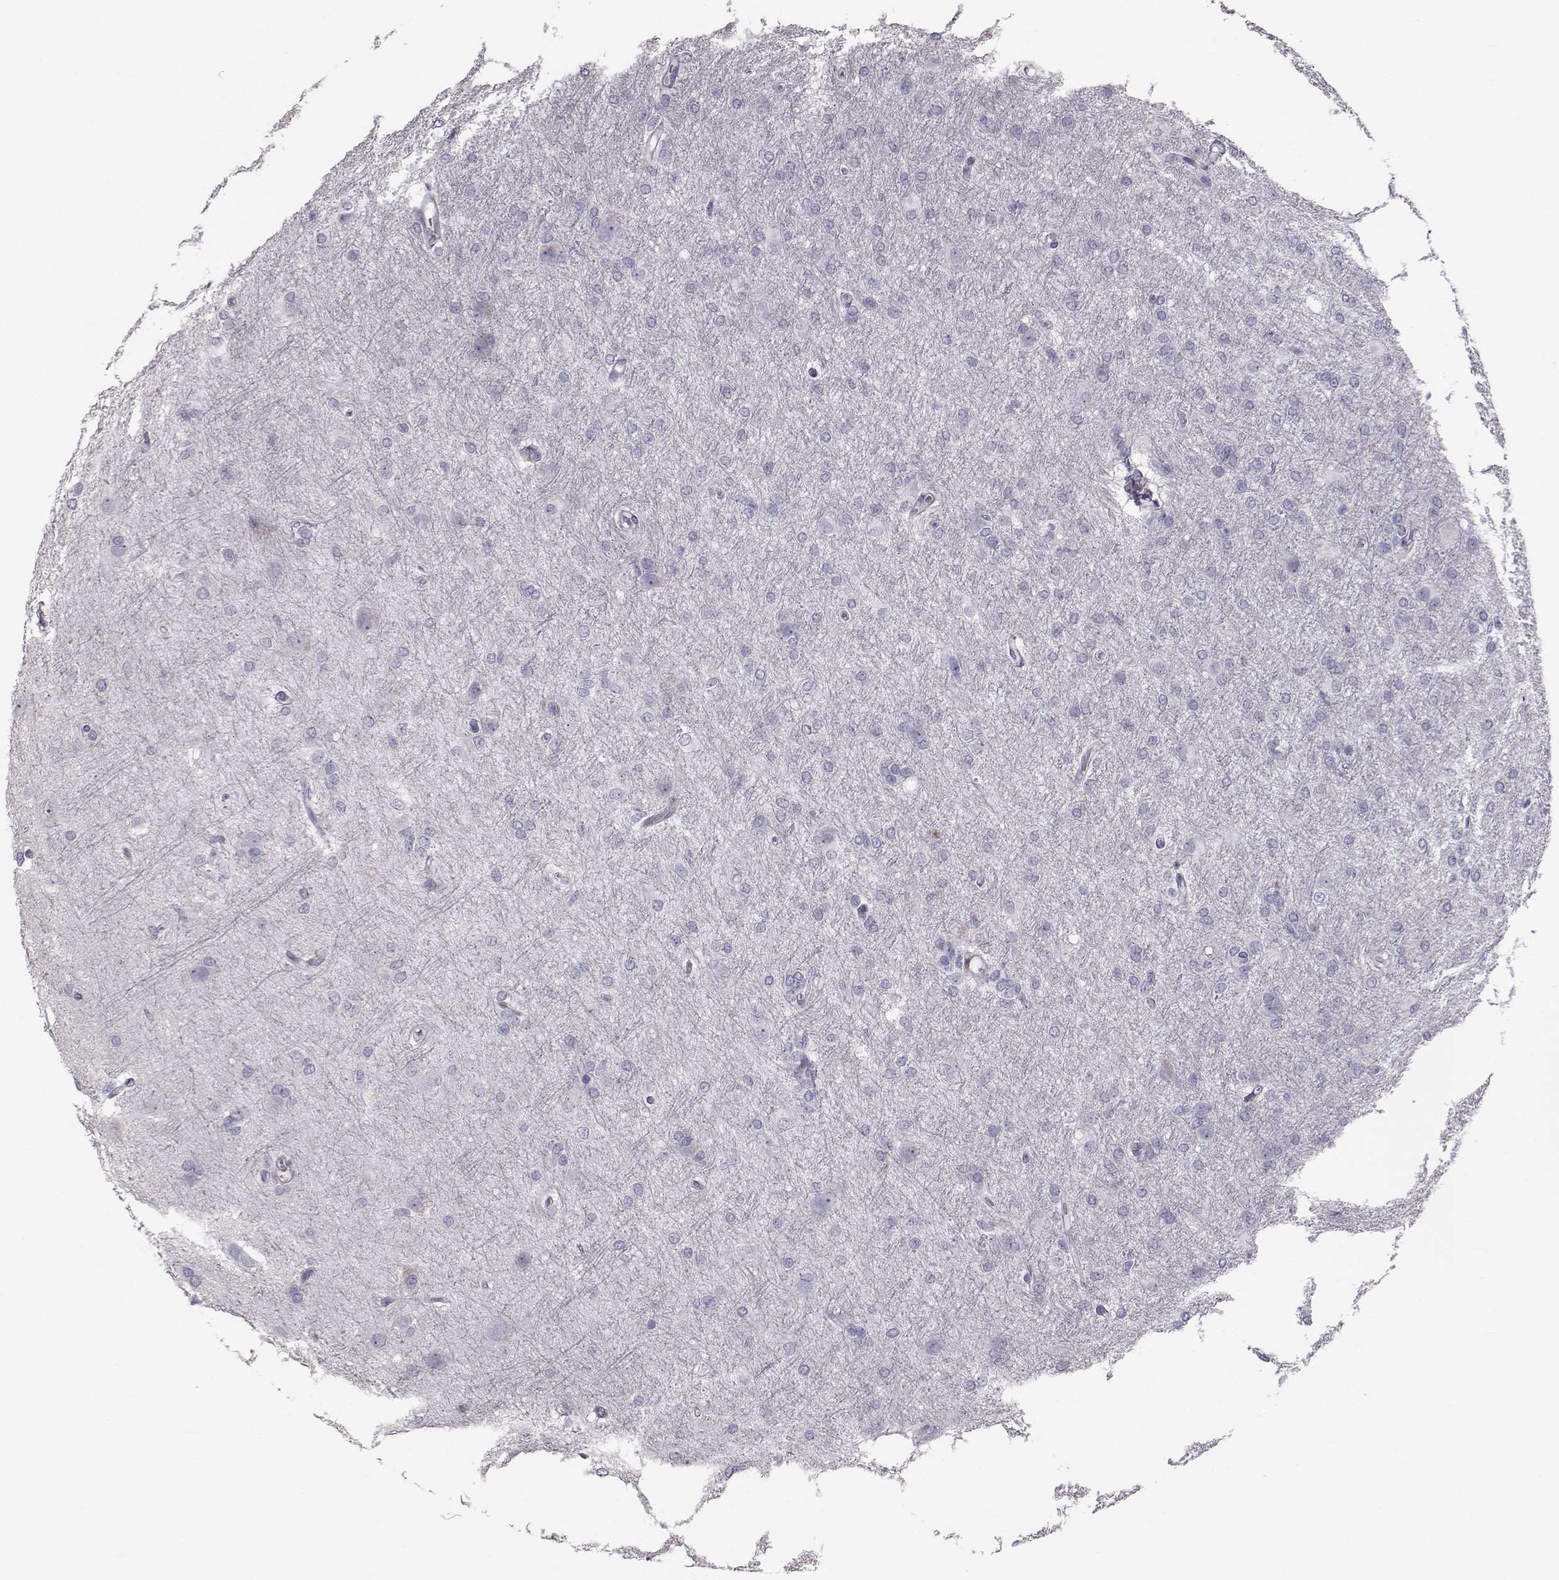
{"staining": {"intensity": "negative", "quantity": "none", "location": "none"}, "tissue": "glioma", "cell_type": "Tumor cells", "image_type": "cancer", "snomed": [{"axis": "morphology", "description": "Glioma, malignant, High grade"}, {"axis": "topography", "description": "Brain"}], "caption": "A high-resolution micrograph shows immunohistochemistry (IHC) staining of malignant glioma (high-grade), which shows no significant staining in tumor cells.", "gene": "GARIN3", "patient": {"sex": "male", "age": 68}}